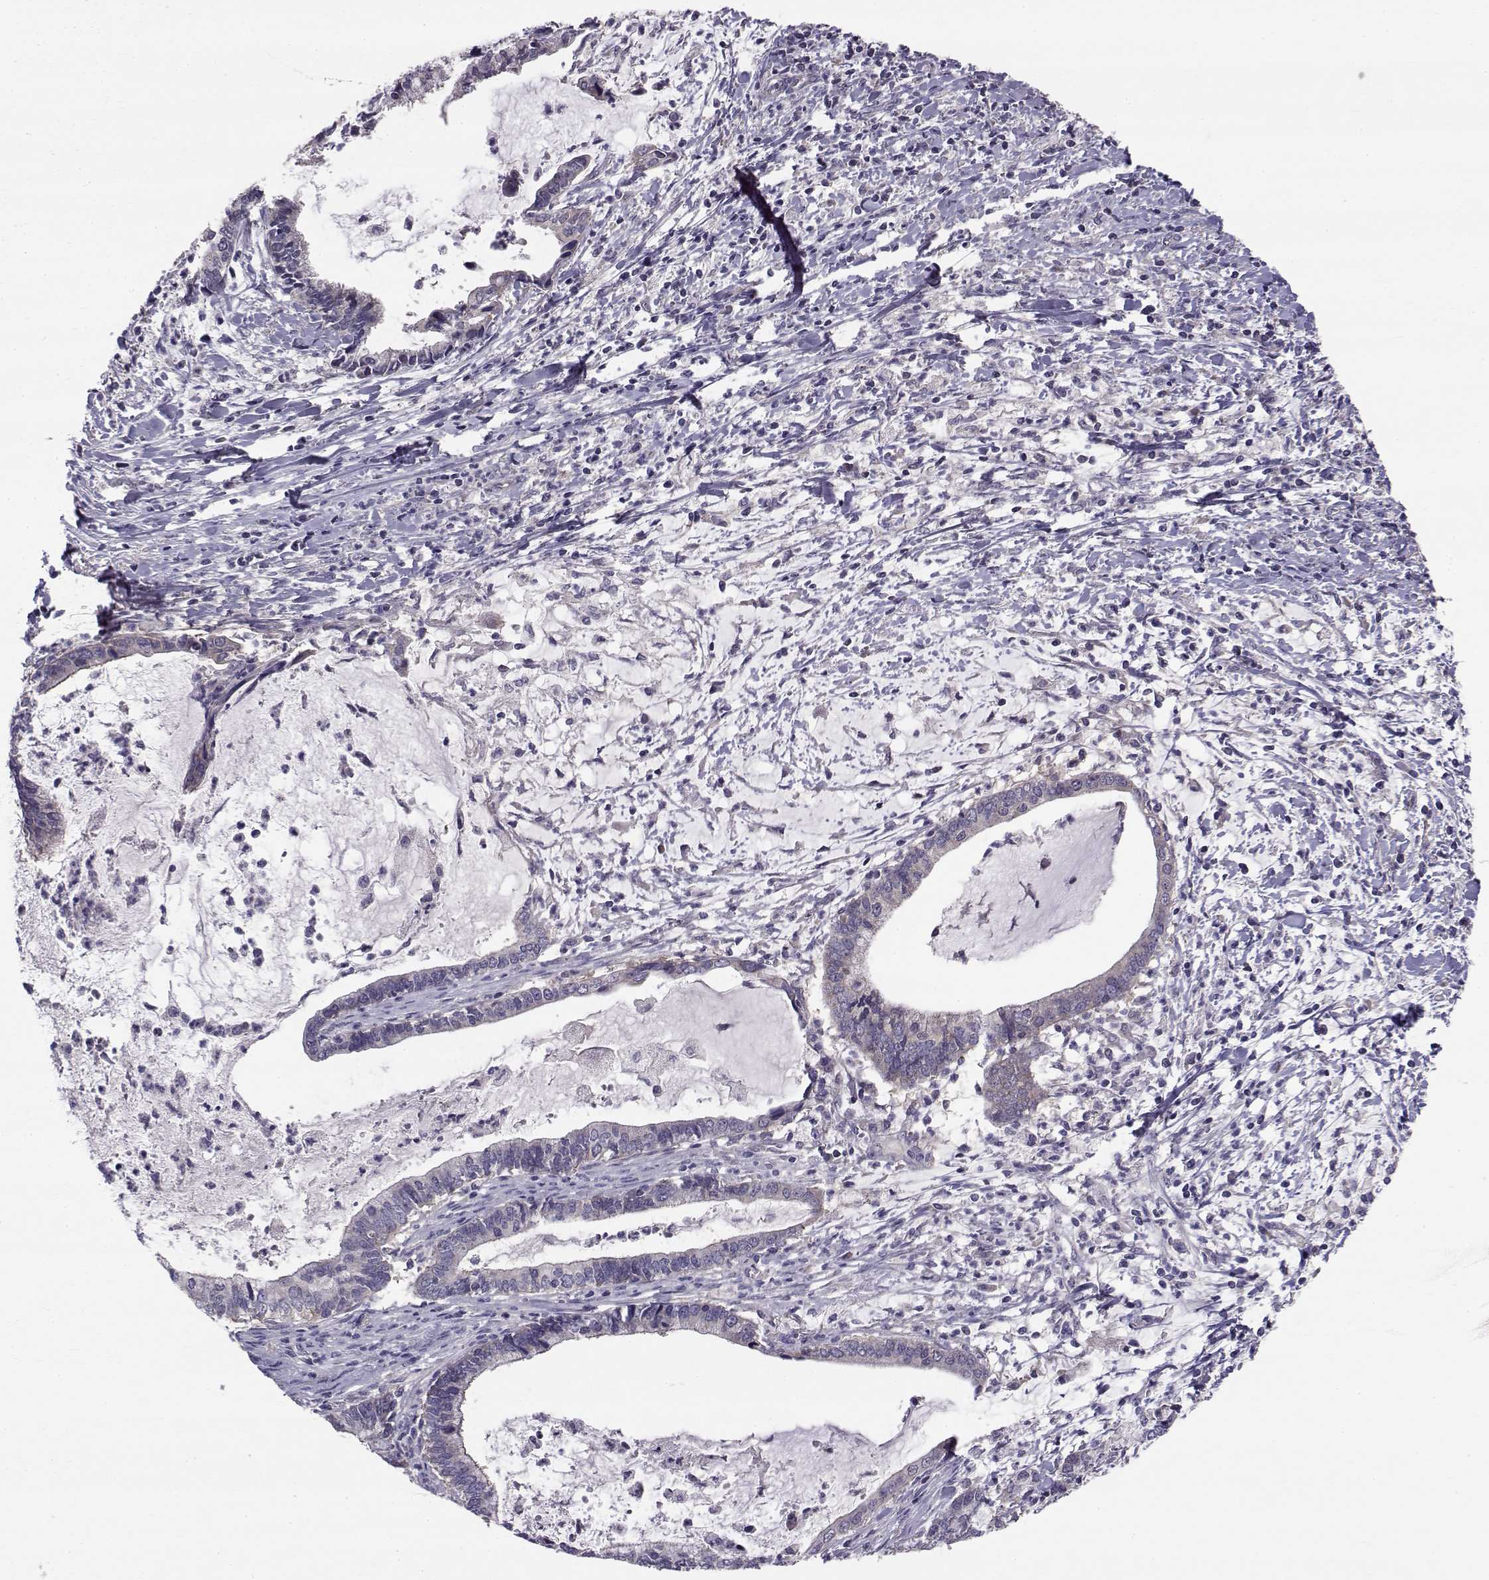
{"staining": {"intensity": "negative", "quantity": "none", "location": "none"}, "tissue": "cervical cancer", "cell_type": "Tumor cells", "image_type": "cancer", "snomed": [{"axis": "morphology", "description": "Adenocarcinoma, NOS"}, {"axis": "topography", "description": "Cervix"}], "caption": "Immunohistochemical staining of cervical cancer (adenocarcinoma) displays no significant expression in tumor cells.", "gene": "PEX5L", "patient": {"sex": "female", "age": 42}}